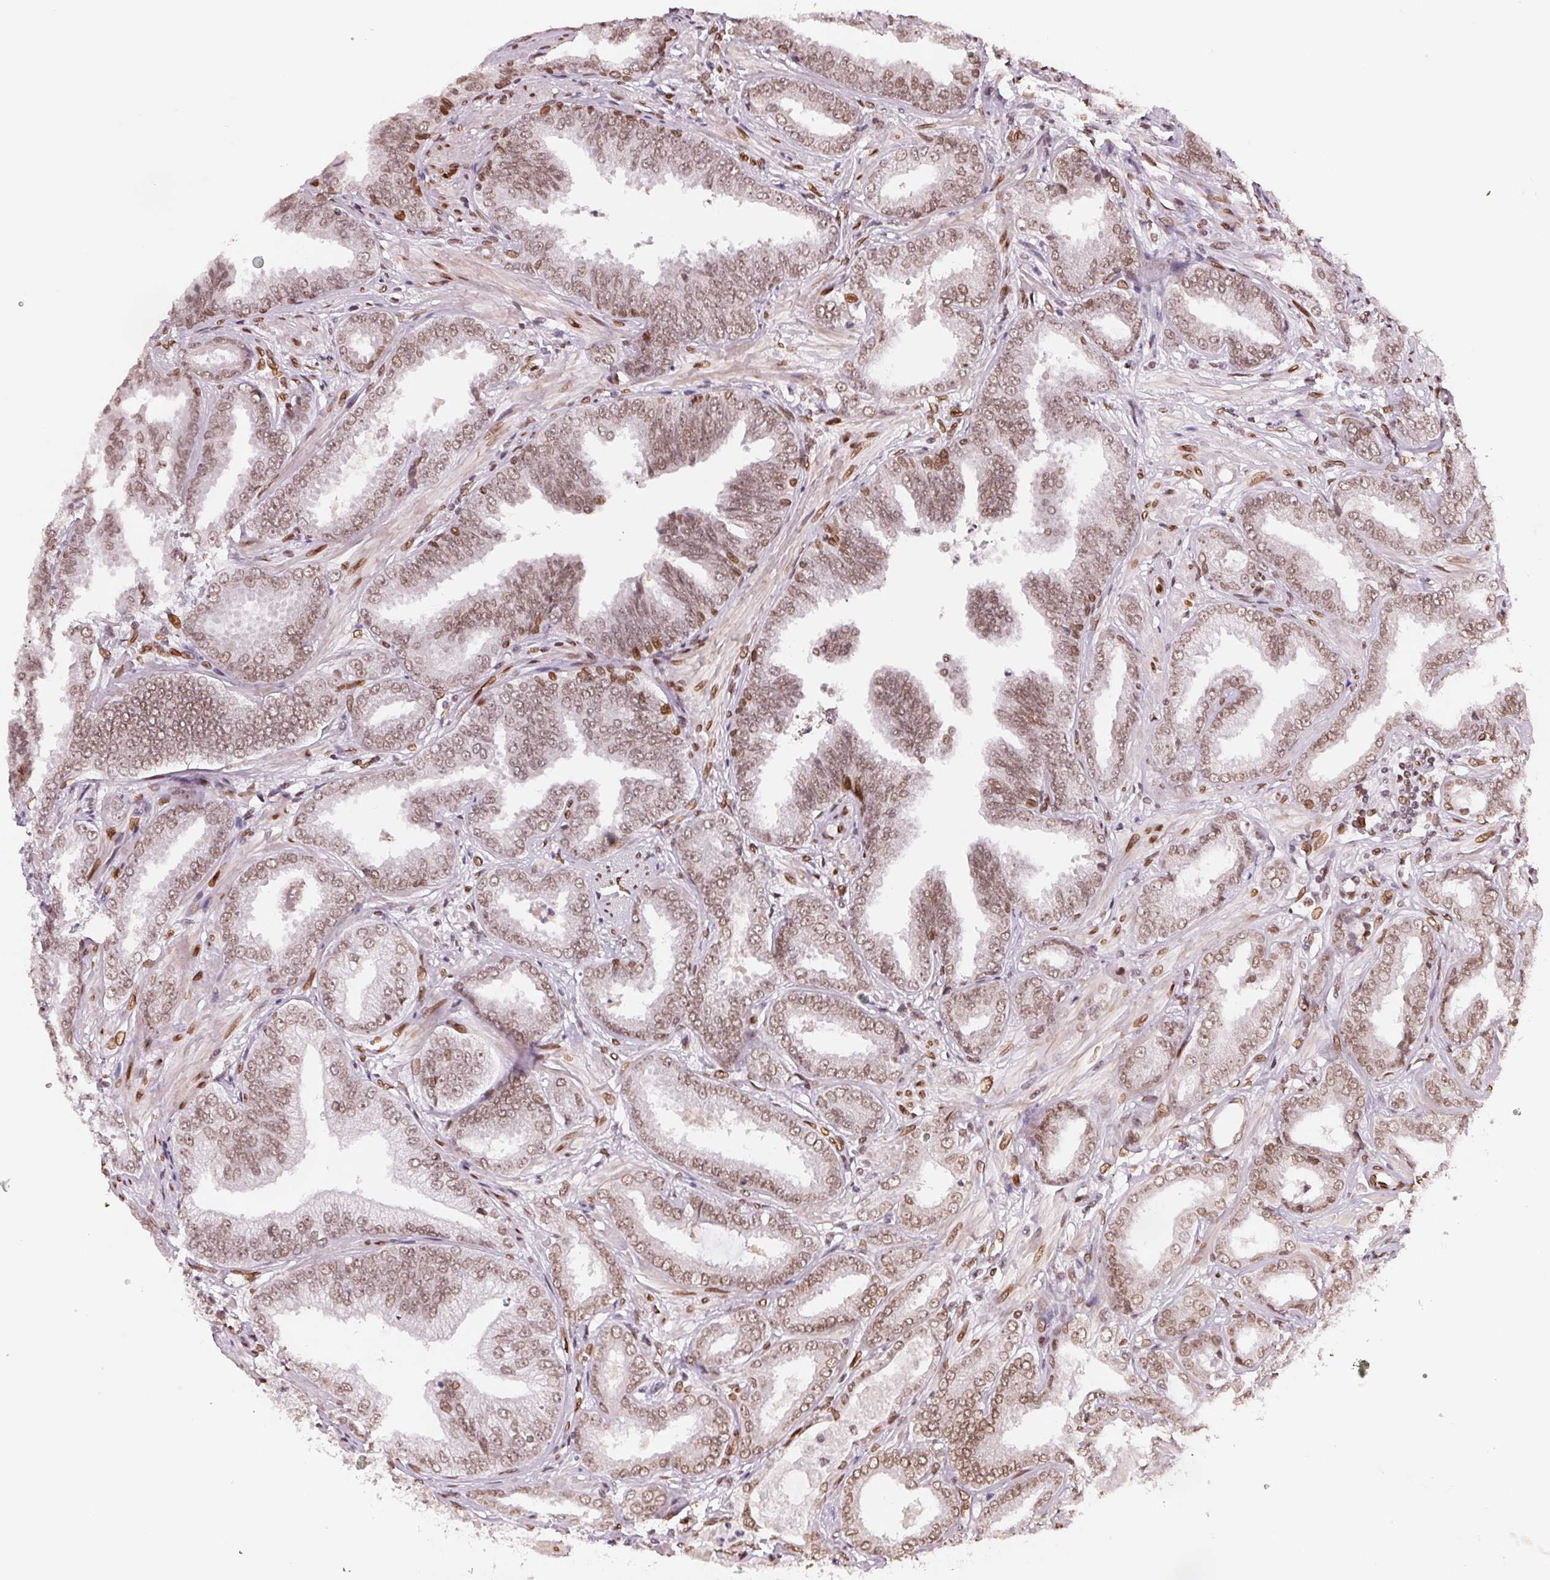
{"staining": {"intensity": "weak", "quantity": ">75%", "location": "nuclear"}, "tissue": "prostate cancer", "cell_type": "Tumor cells", "image_type": "cancer", "snomed": [{"axis": "morphology", "description": "Adenocarcinoma, Low grade"}, {"axis": "topography", "description": "Prostate"}], "caption": "High-magnification brightfield microscopy of prostate cancer (adenocarcinoma (low-grade)) stained with DAB (3,3'-diaminobenzidine) (brown) and counterstained with hematoxylin (blue). tumor cells exhibit weak nuclear expression is identified in about>75% of cells.", "gene": "SAP30BP", "patient": {"sex": "male", "age": 55}}